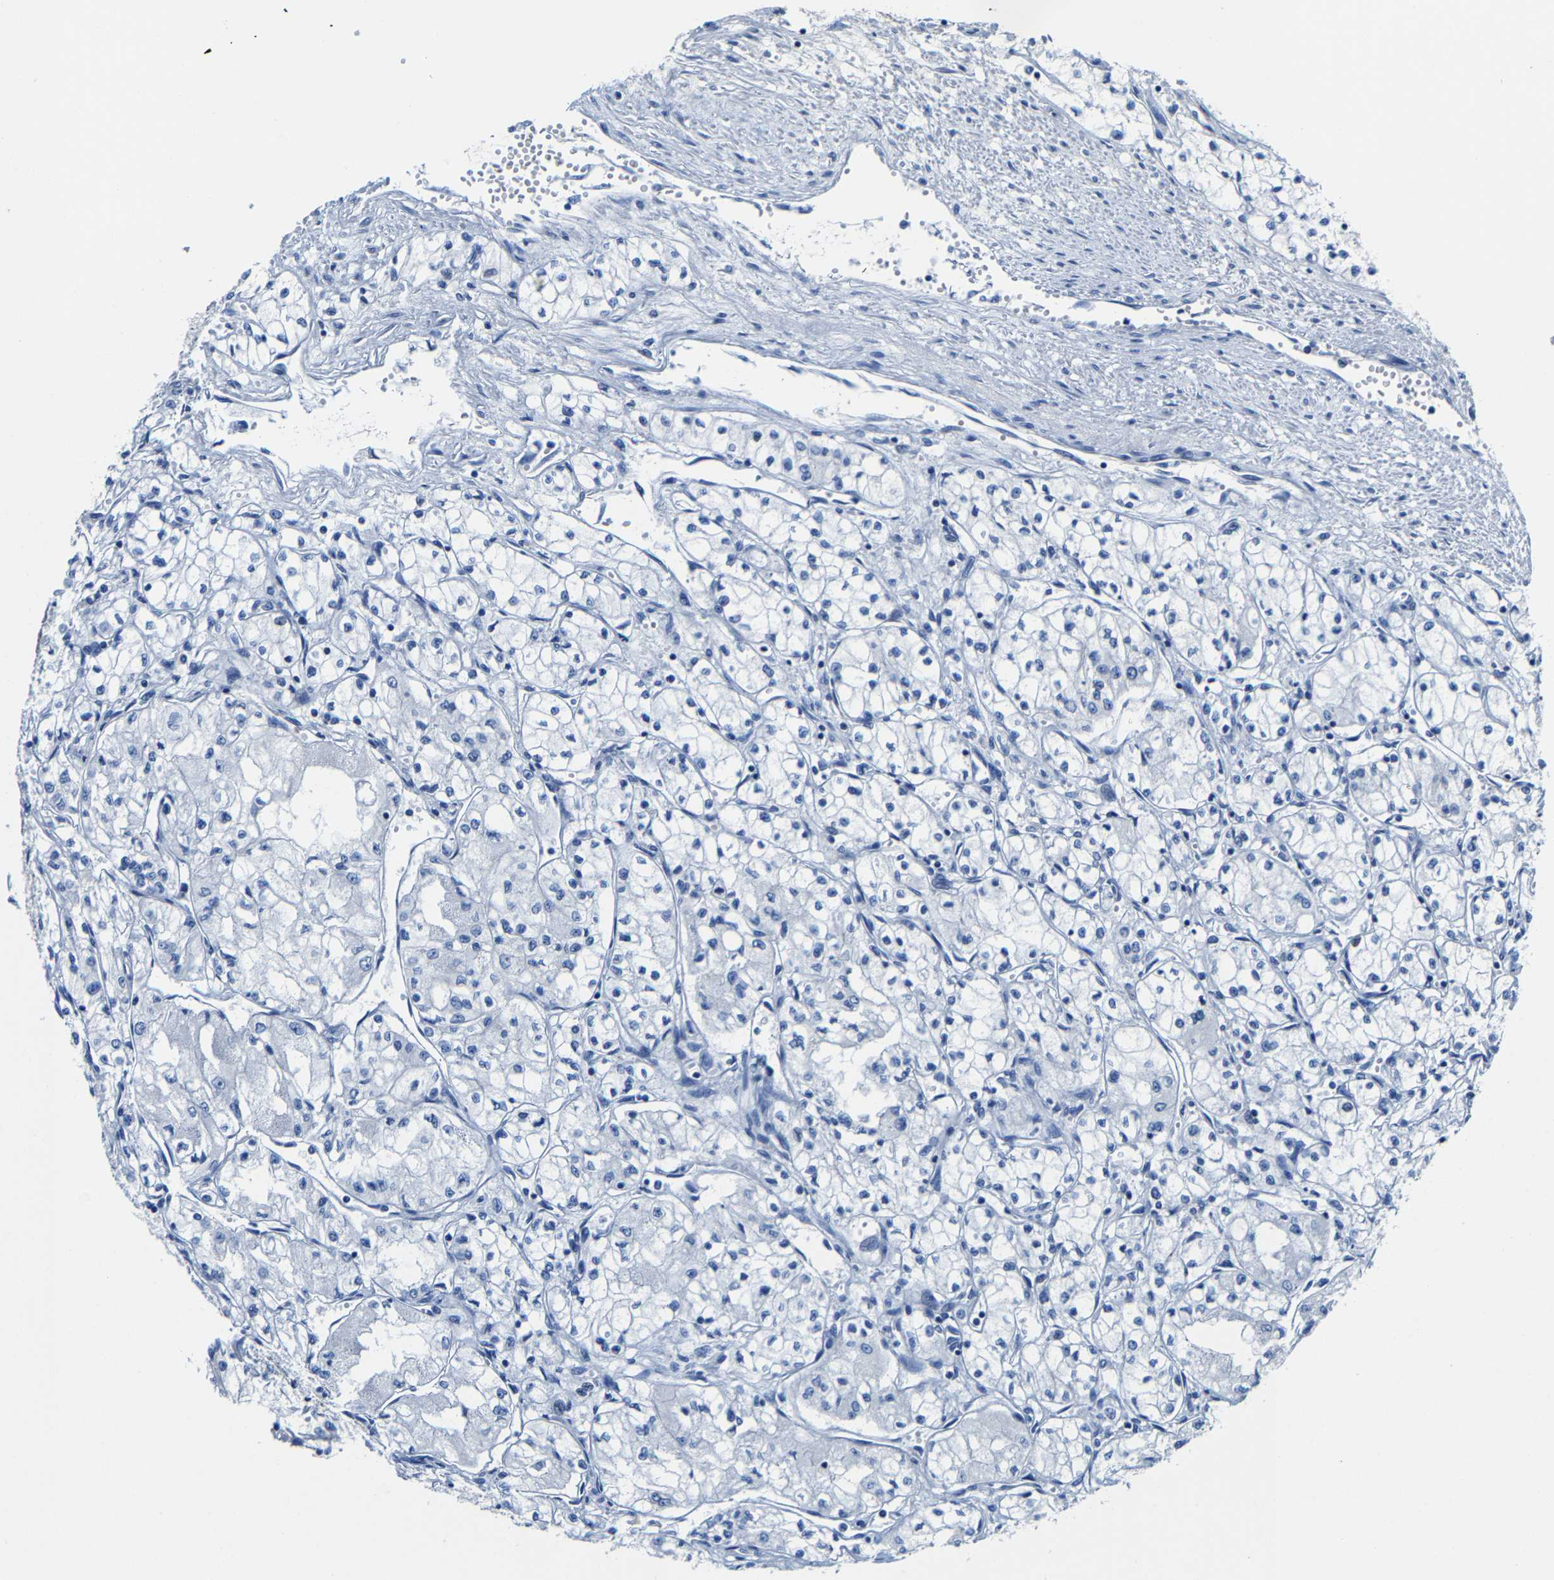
{"staining": {"intensity": "negative", "quantity": "none", "location": "none"}, "tissue": "renal cancer", "cell_type": "Tumor cells", "image_type": "cancer", "snomed": [{"axis": "morphology", "description": "Normal tissue, NOS"}, {"axis": "morphology", "description": "Adenocarcinoma, NOS"}, {"axis": "topography", "description": "Kidney"}], "caption": "DAB (3,3'-diaminobenzidine) immunohistochemical staining of renal cancer reveals no significant positivity in tumor cells.", "gene": "MMEL1", "patient": {"sex": "male", "age": 59}}